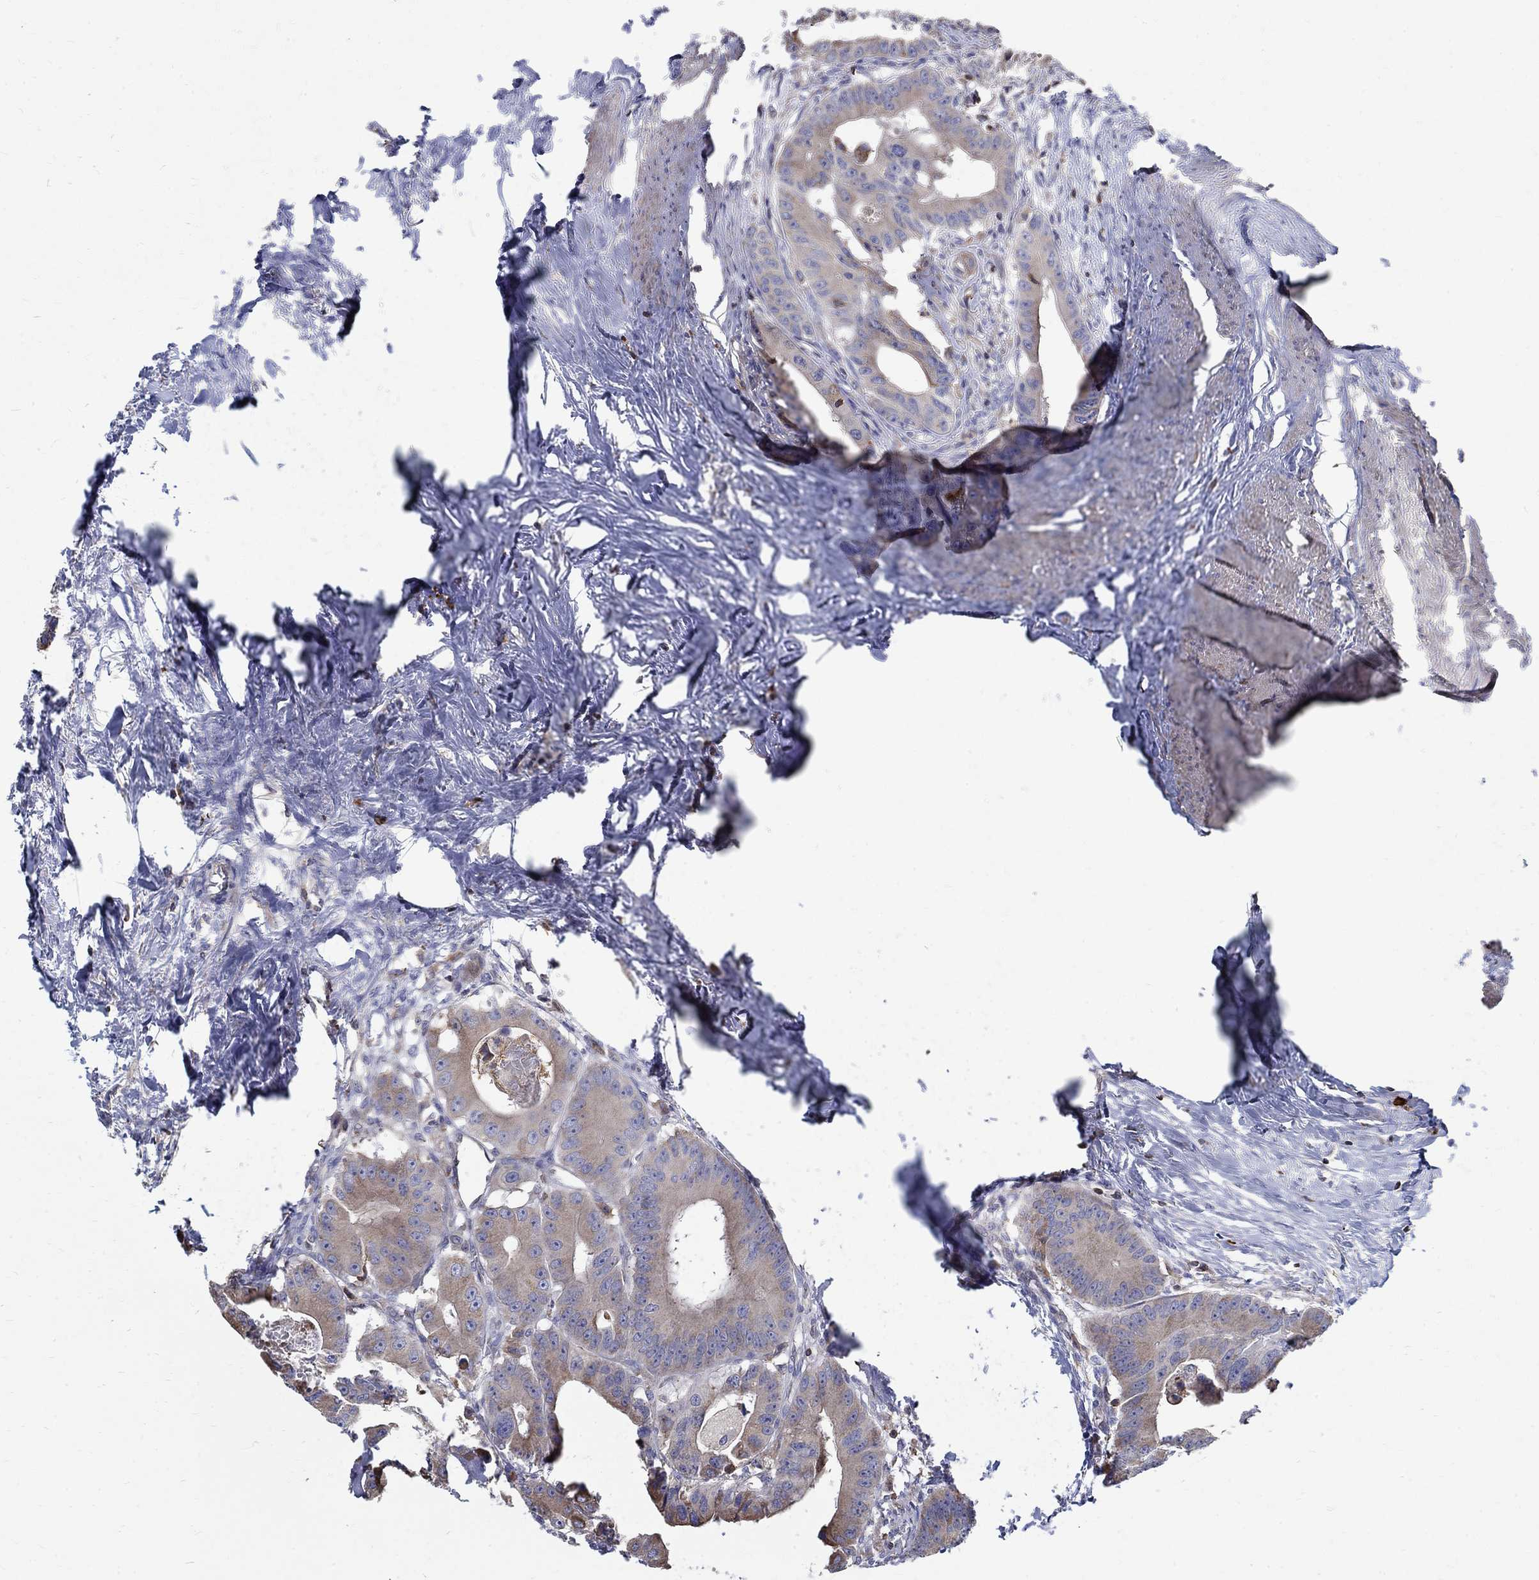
{"staining": {"intensity": "weak", "quantity": ">75%", "location": "cytoplasmic/membranous"}, "tissue": "colorectal cancer", "cell_type": "Tumor cells", "image_type": "cancer", "snomed": [{"axis": "morphology", "description": "Adenocarcinoma, NOS"}, {"axis": "topography", "description": "Rectum"}], "caption": "Immunohistochemical staining of colorectal cancer demonstrates weak cytoplasmic/membranous protein staining in about >75% of tumor cells.", "gene": "AGAP2", "patient": {"sex": "male", "age": 64}}